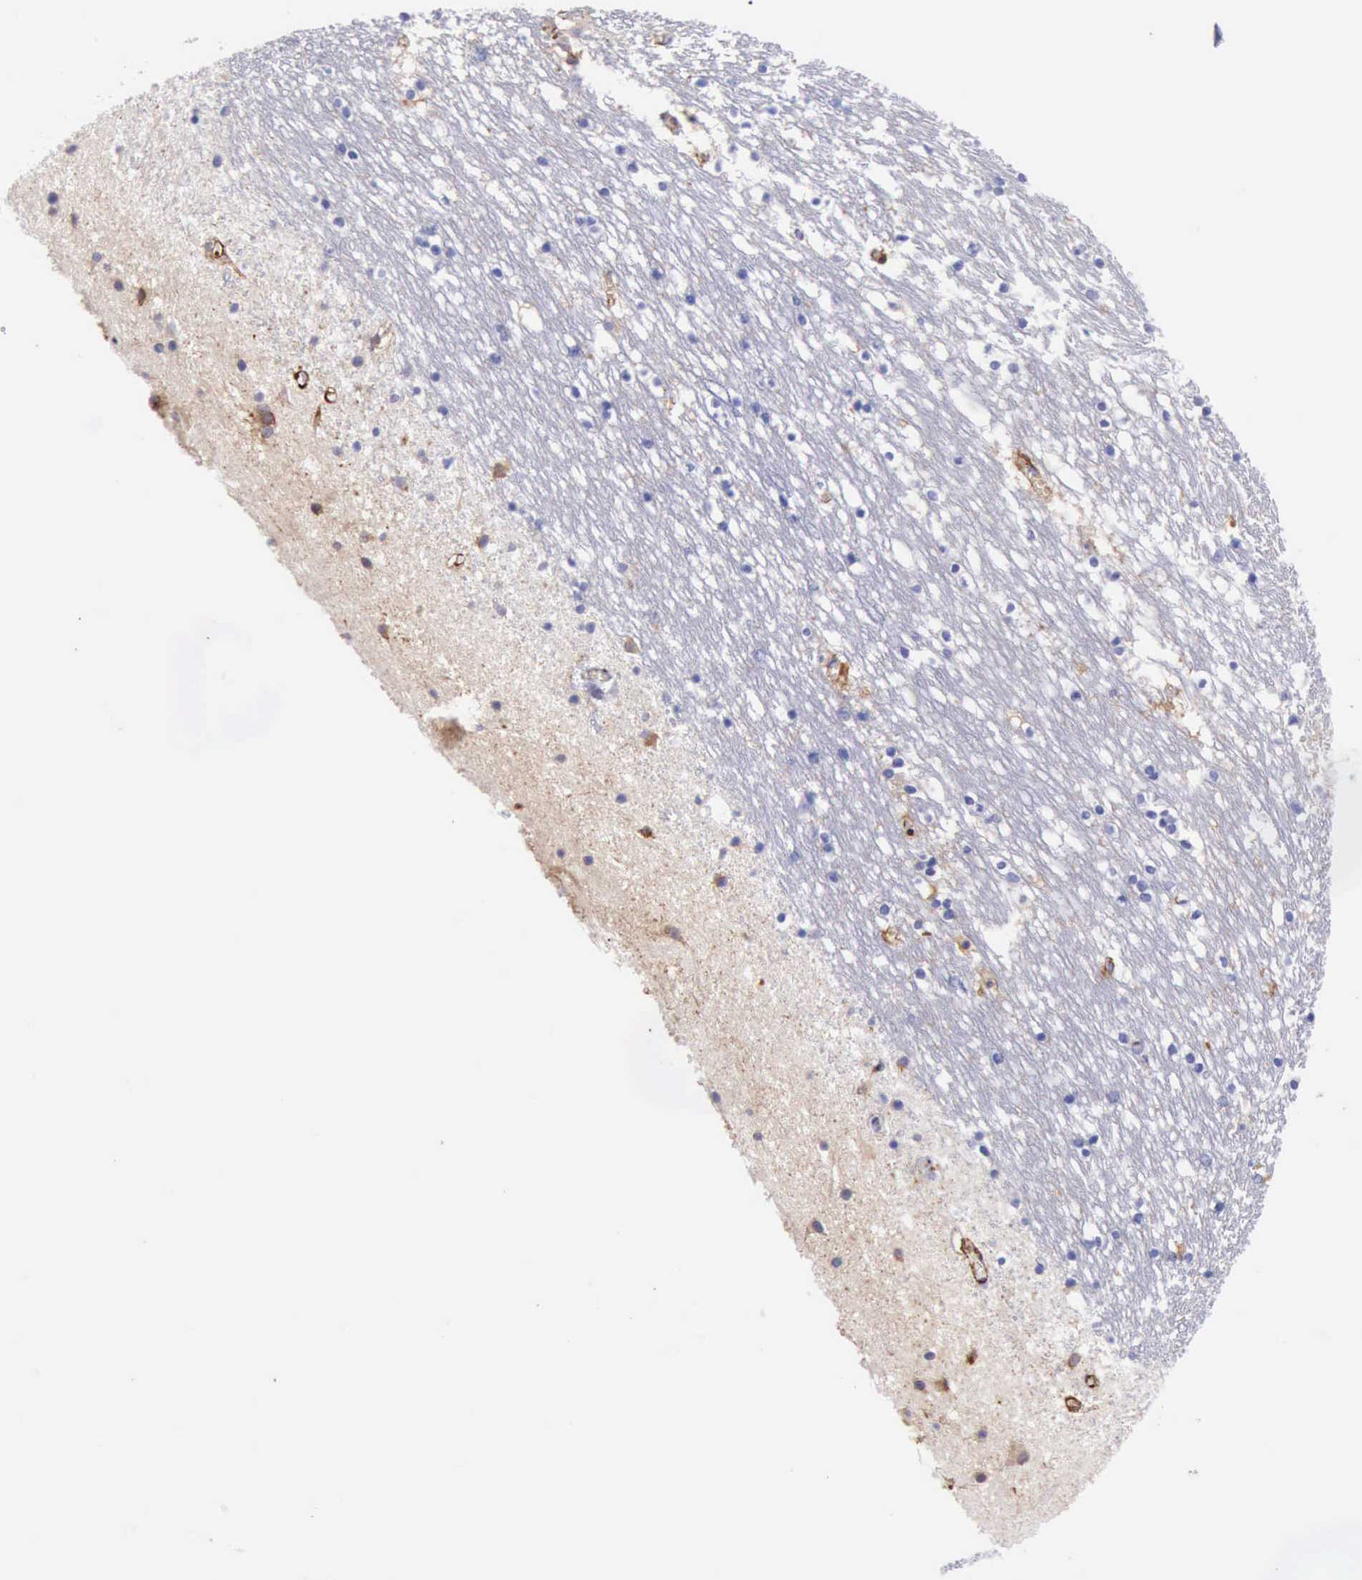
{"staining": {"intensity": "negative", "quantity": "none", "location": "none"}, "tissue": "caudate", "cell_type": "Glial cells", "image_type": "normal", "snomed": [{"axis": "morphology", "description": "Normal tissue, NOS"}, {"axis": "topography", "description": "Lateral ventricle wall"}], "caption": "IHC micrograph of unremarkable caudate stained for a protein (brown), which shows no staining in glial cells.", "gene": "FLNA", "patient": {"sex": "male", "age": 45}}